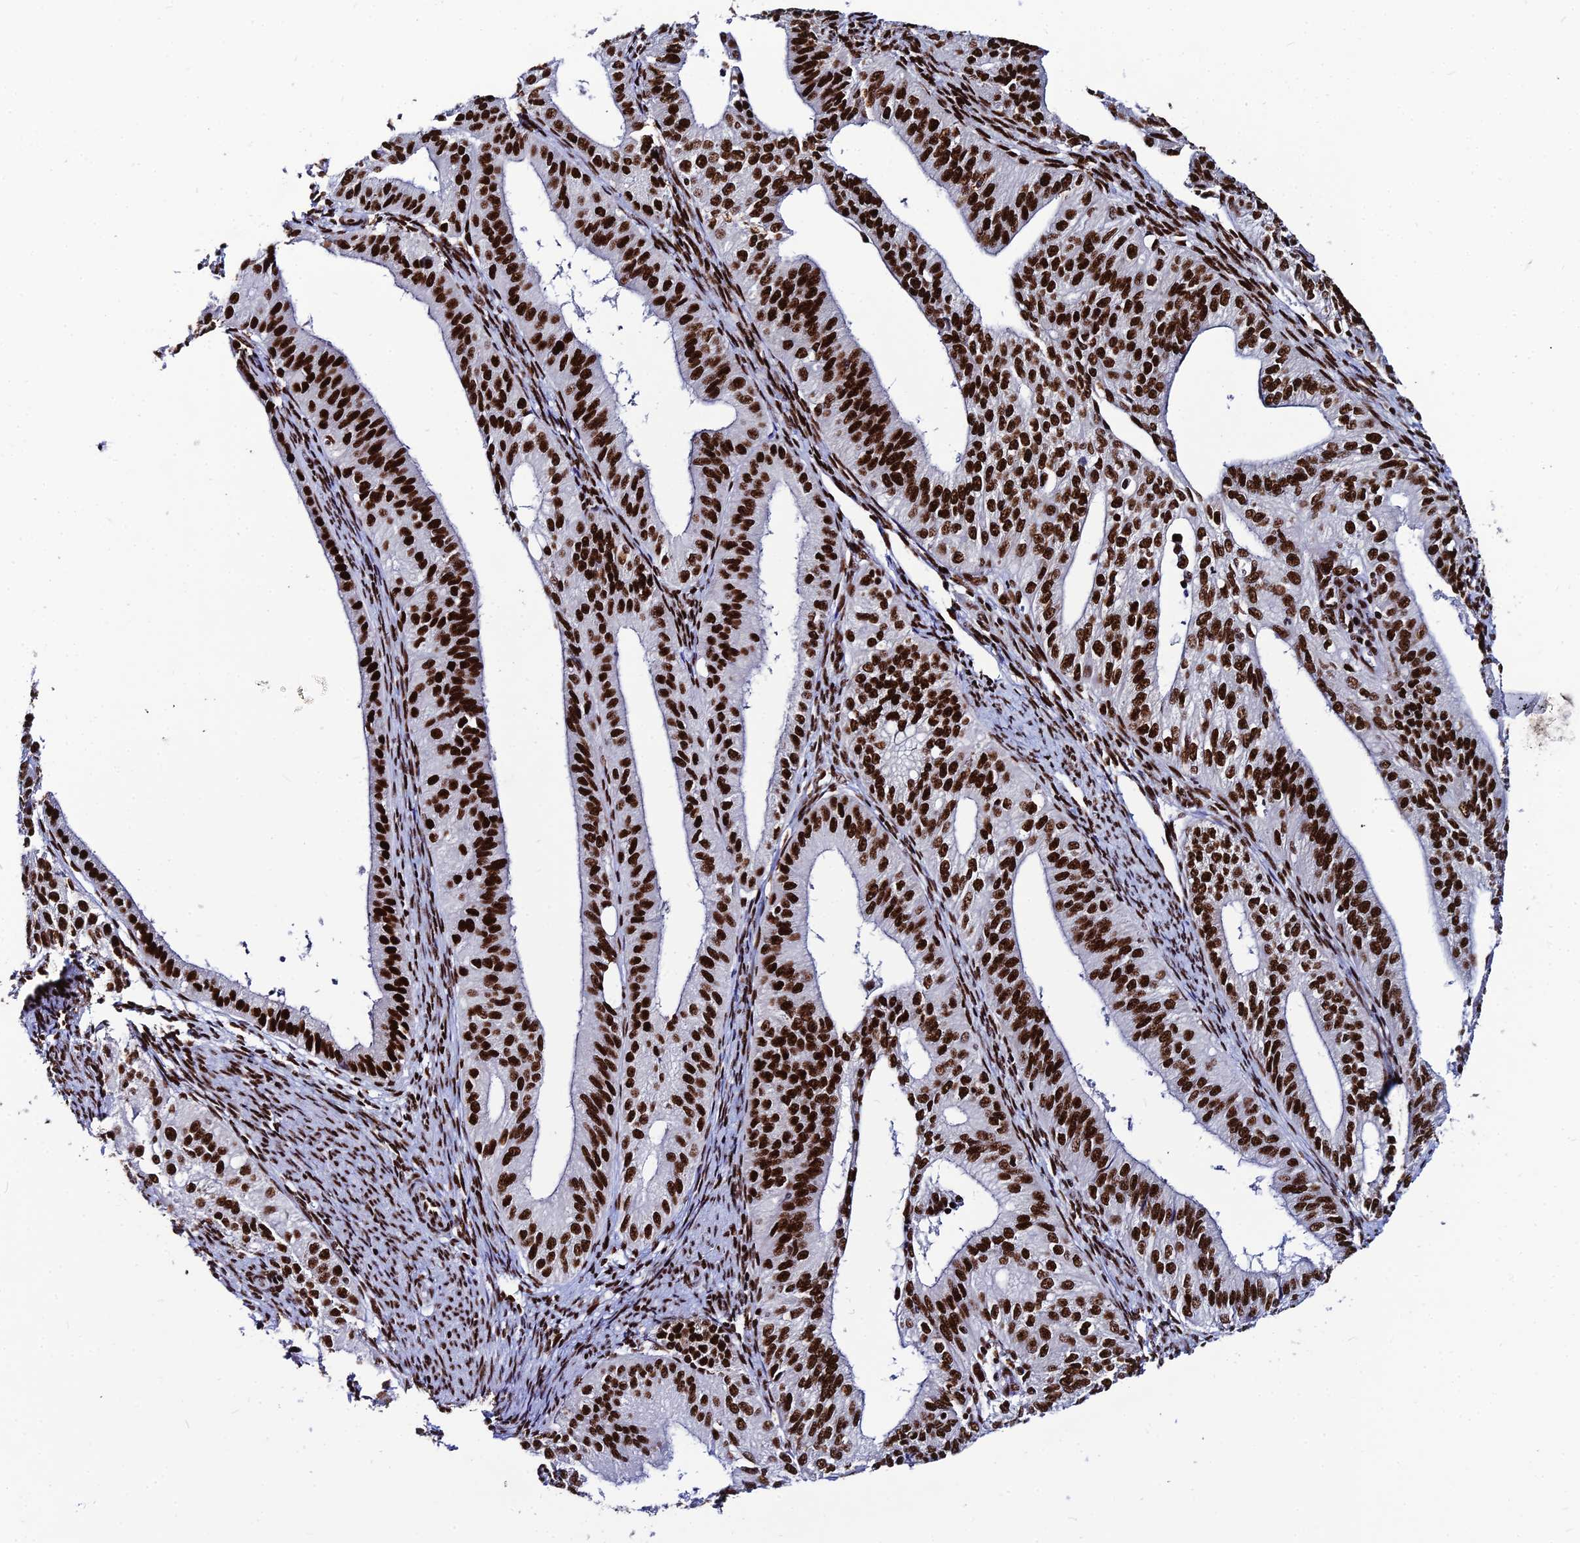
{"staining": {"intensity": "strong", "quantity": ">75%", "location": "nuclear"}, "tissue": "endometrial cancer", "cell_type": "Tumor cells", "image_type": "cancer", "snomed": [{"axis": "morphology", "description": "Adenocarcinoma, NOS"}, {"axis": "topography", "description": "Endometrium"}], "caption": "Protein expression analysis of human endometrial cancer (adenocarcinoma) reveals strong nuclear positivity in approximately >75% of tumor cells.", "gene": "HNRNPH1", "patient": {"sex": "female", "age": 50}}